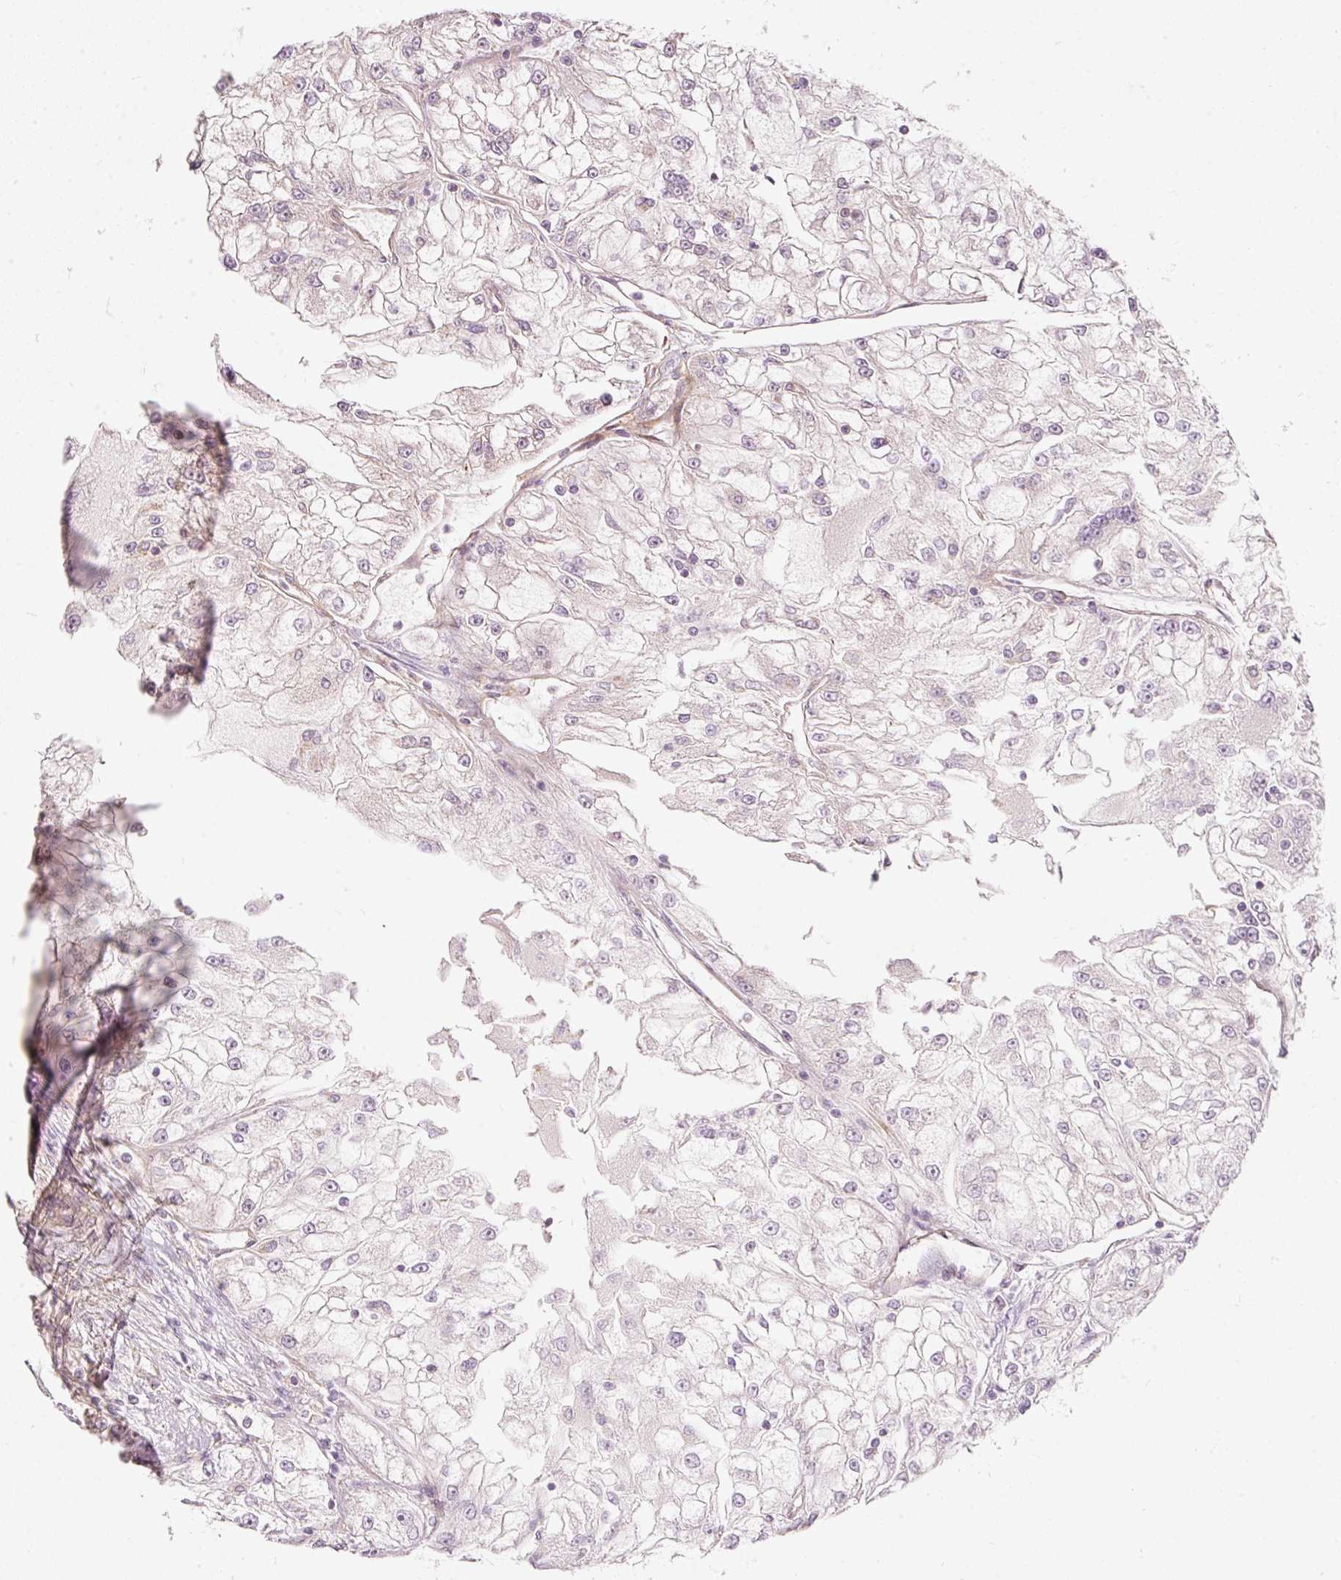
{"staining": {"intensity": "negative", "quantity": "none", "location": "none"}, "tissue": "renal cancer", "cell_type": "Tumor cells", "image_type": "cancer", "snomed": [{"axis": "morphology", "description": "Adenocarcinoma, NOS"}, {"axis": "topography", "description": "Kidney"}], "caption": "Image shows no significant protein expression in tumor cells of renal adenocarcinoma. (Brightfield microscopy of DAB immunohistochemistry (IHC) at high magnification).", "gene": "SNAPC5", "patient": {"sex": "female", "age": 72}}